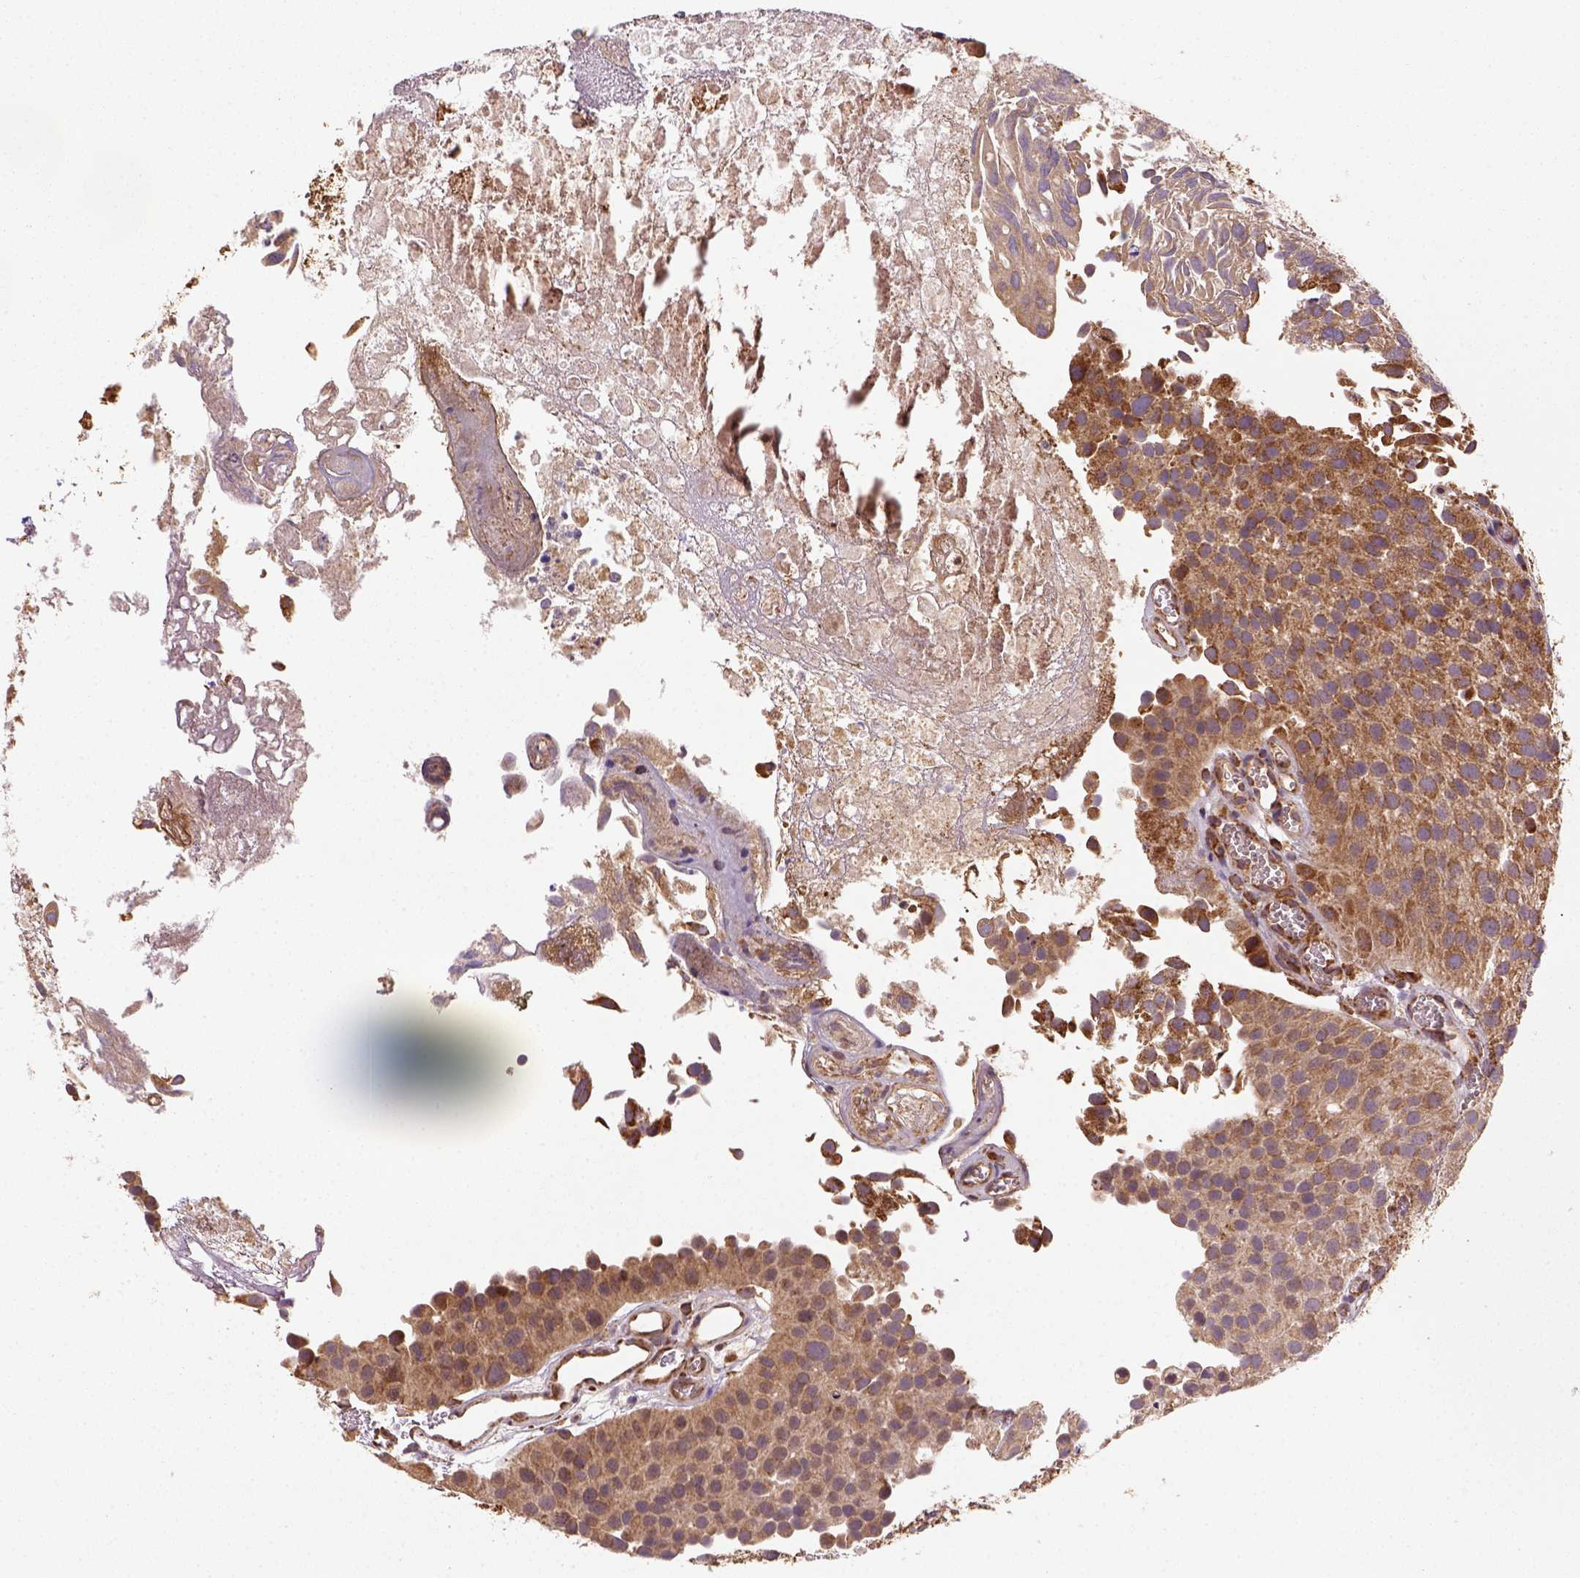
{"staining": {"intensity": "moderate", "quantity": ">75%", "location": "cytoplasmic/membranous"}, "tissue": "urothelial cancer", "cell_type": "Tumor cells", "image_type": "cancer", "snomed": [{"axis": "morphology", "description": "Urothelial carcinoma, Low grade"}, {"axis": "topography", "description": "Urinary bladder"}], "caption": "Immunohistochemistry (DAB) staining of urothelial cancer reveals moderate cytoplasmic/membranous protein positivity in about >75% of tumor cells.", "gene": "MAPK8IP3", "patient": {"sex": "female", "age": 69}}